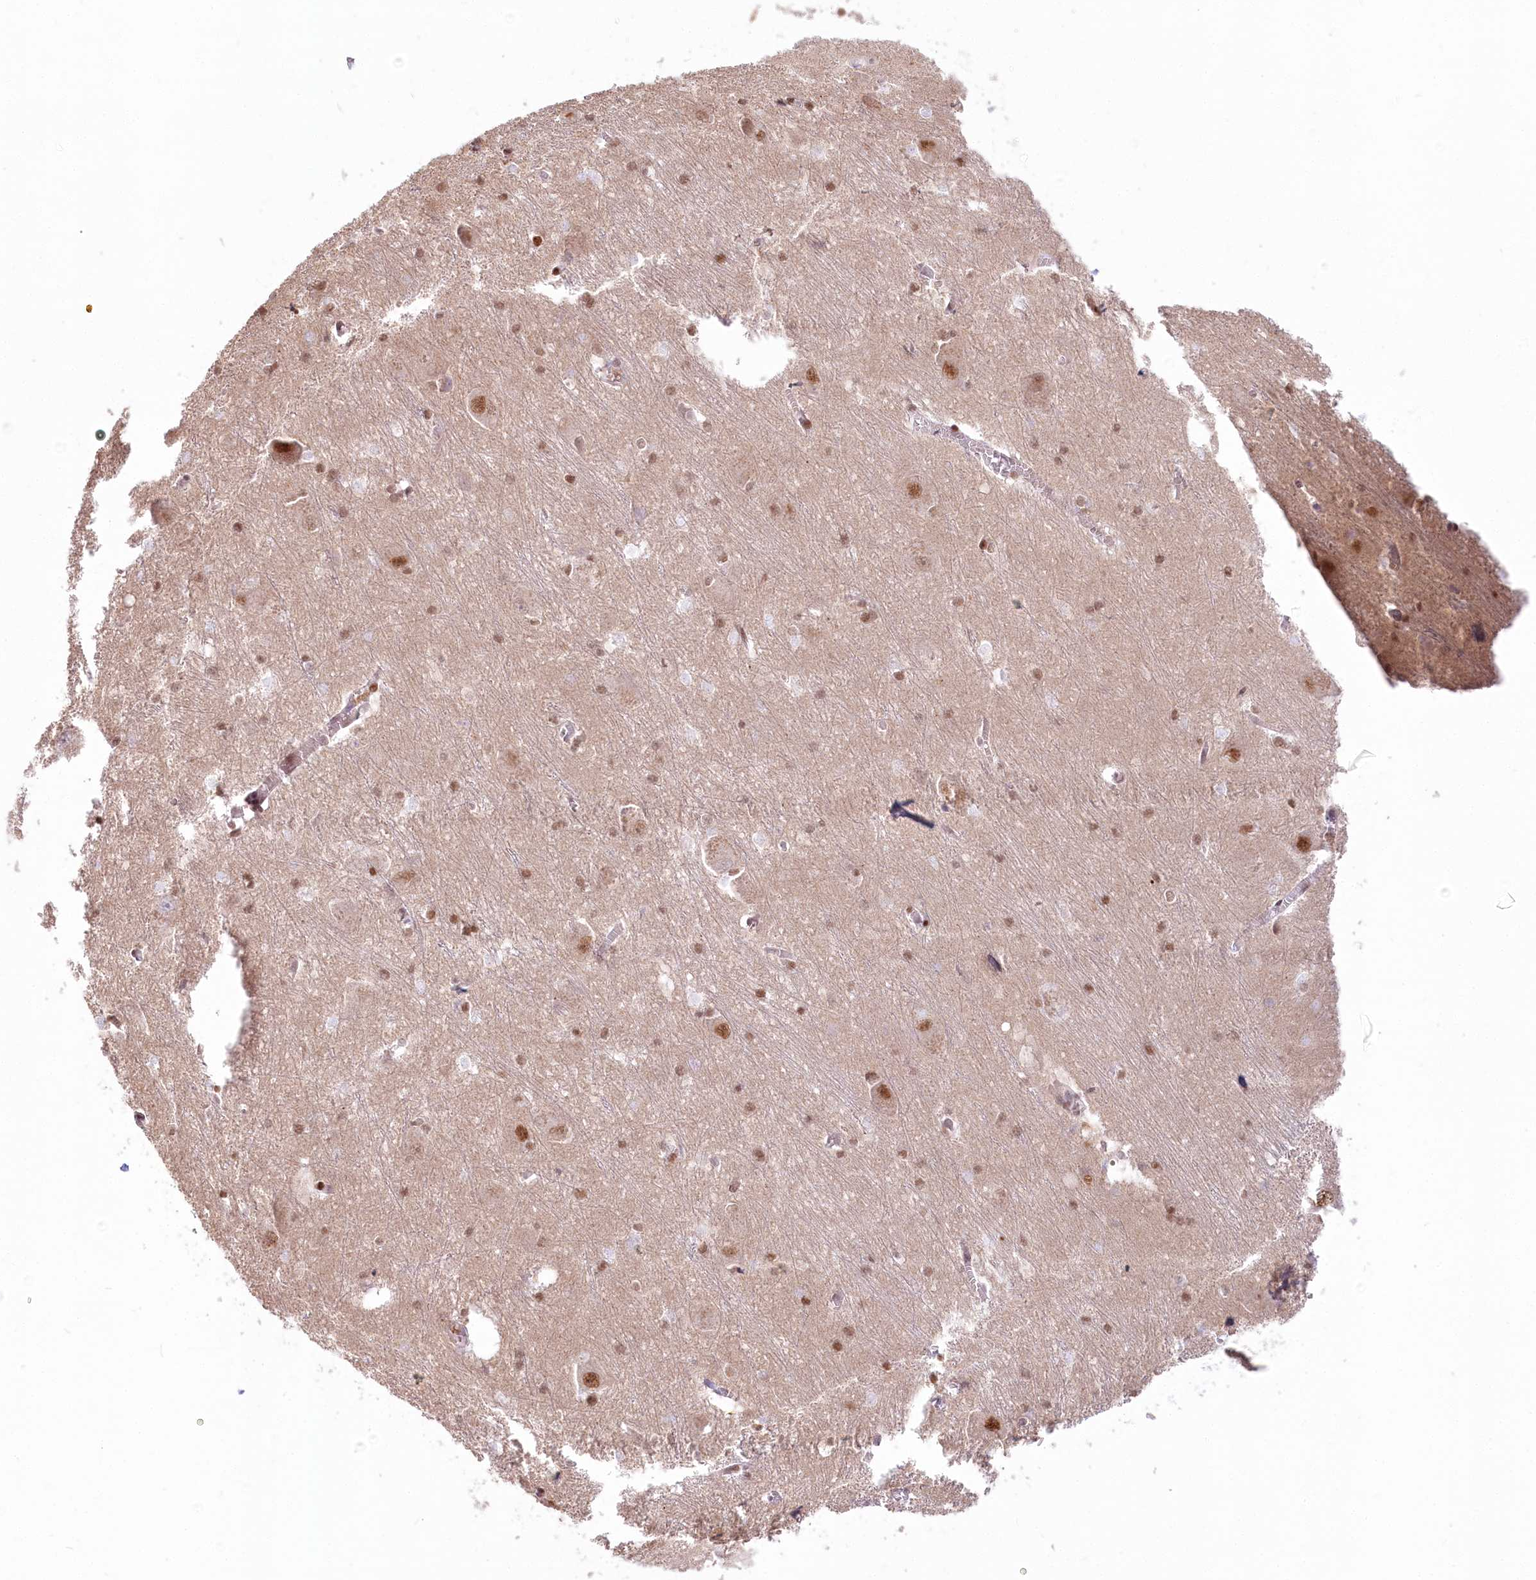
{"staining": {"intensity": "moderate", "quantity": "25%-75%", "location": "nuclear"}, "tissue": "caudate", "cell_type": "Glial cells", "image_type": "normal", "snomed": [{"axis": "morphology", "description": "Normal tissue, NOS"}, {"axis": "topography", "description": "Lateral ventricle wall"}], "caption": "Glial cells demonstrate medium levels of moderate nuclear staining in approximately 25%-75% of cells in benign human caudate.", "gene": "PYURF", "patient": {"sex": "male", "age": 37}}